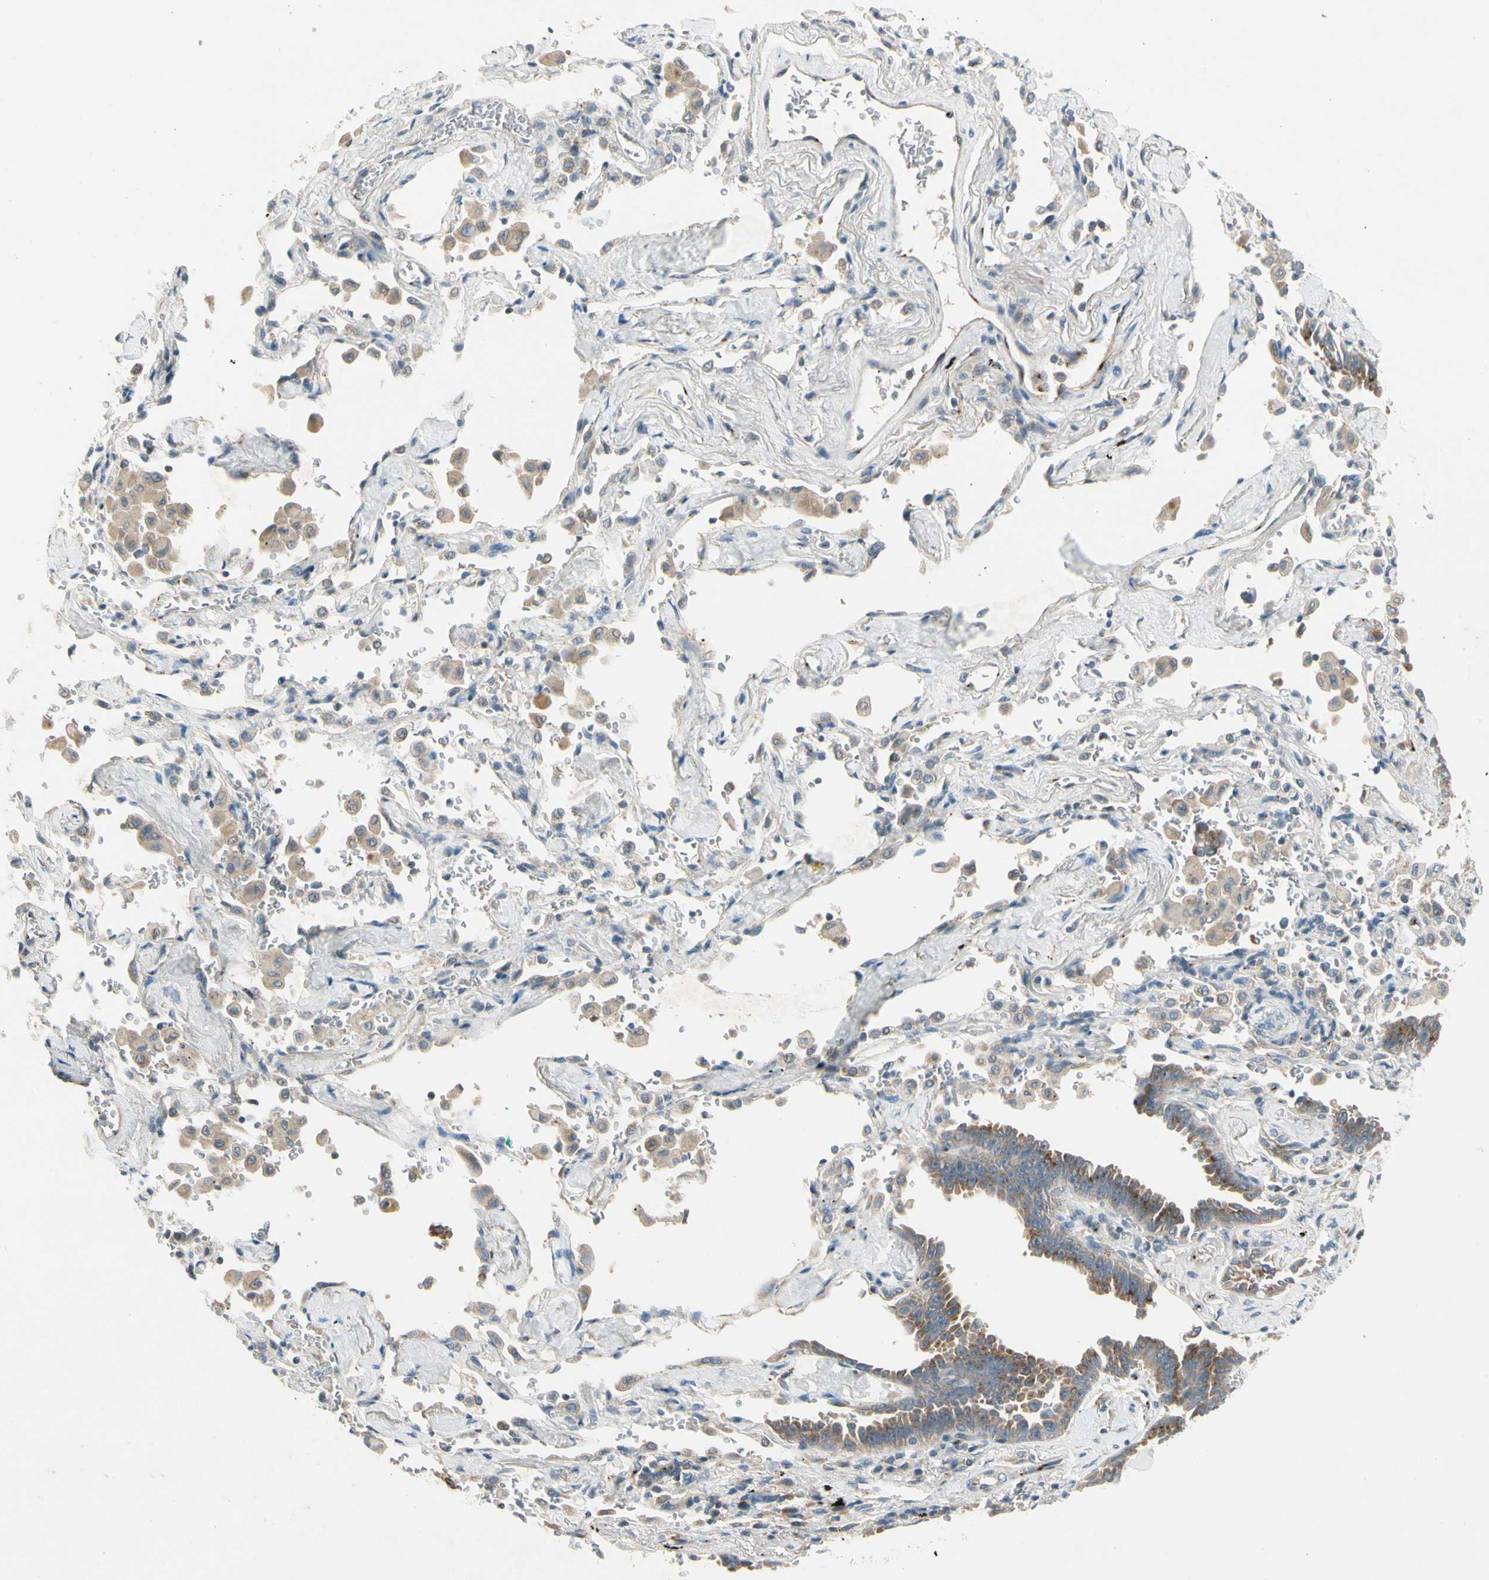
{"staining": {"intensity": "moderate", "quantity": ">75%", "location": "cytoplasmic/membranous"}, "tissue": "lung cancer", "cell_type": "Tumor cells", "image_type": "cancer", "snomed": [{"axis": "morphology", "description": "Adenocarcinoma, NOS"}, {"axis": "topography", "description": "Lung"}], "caption": "The immunohistochemical stain highlights moderate cytoplasmic/membranous expression in tumor cells of adenocarcinoma (lung) tissue. The protein is stained brown, and the nuclei are stained in blue (DAB (3,3'-diaminobenzidine) IHC with brightfield microscopy, high magnification).", "gene": "MANSC1", "patient": {"sex": "female", "age": 64}}